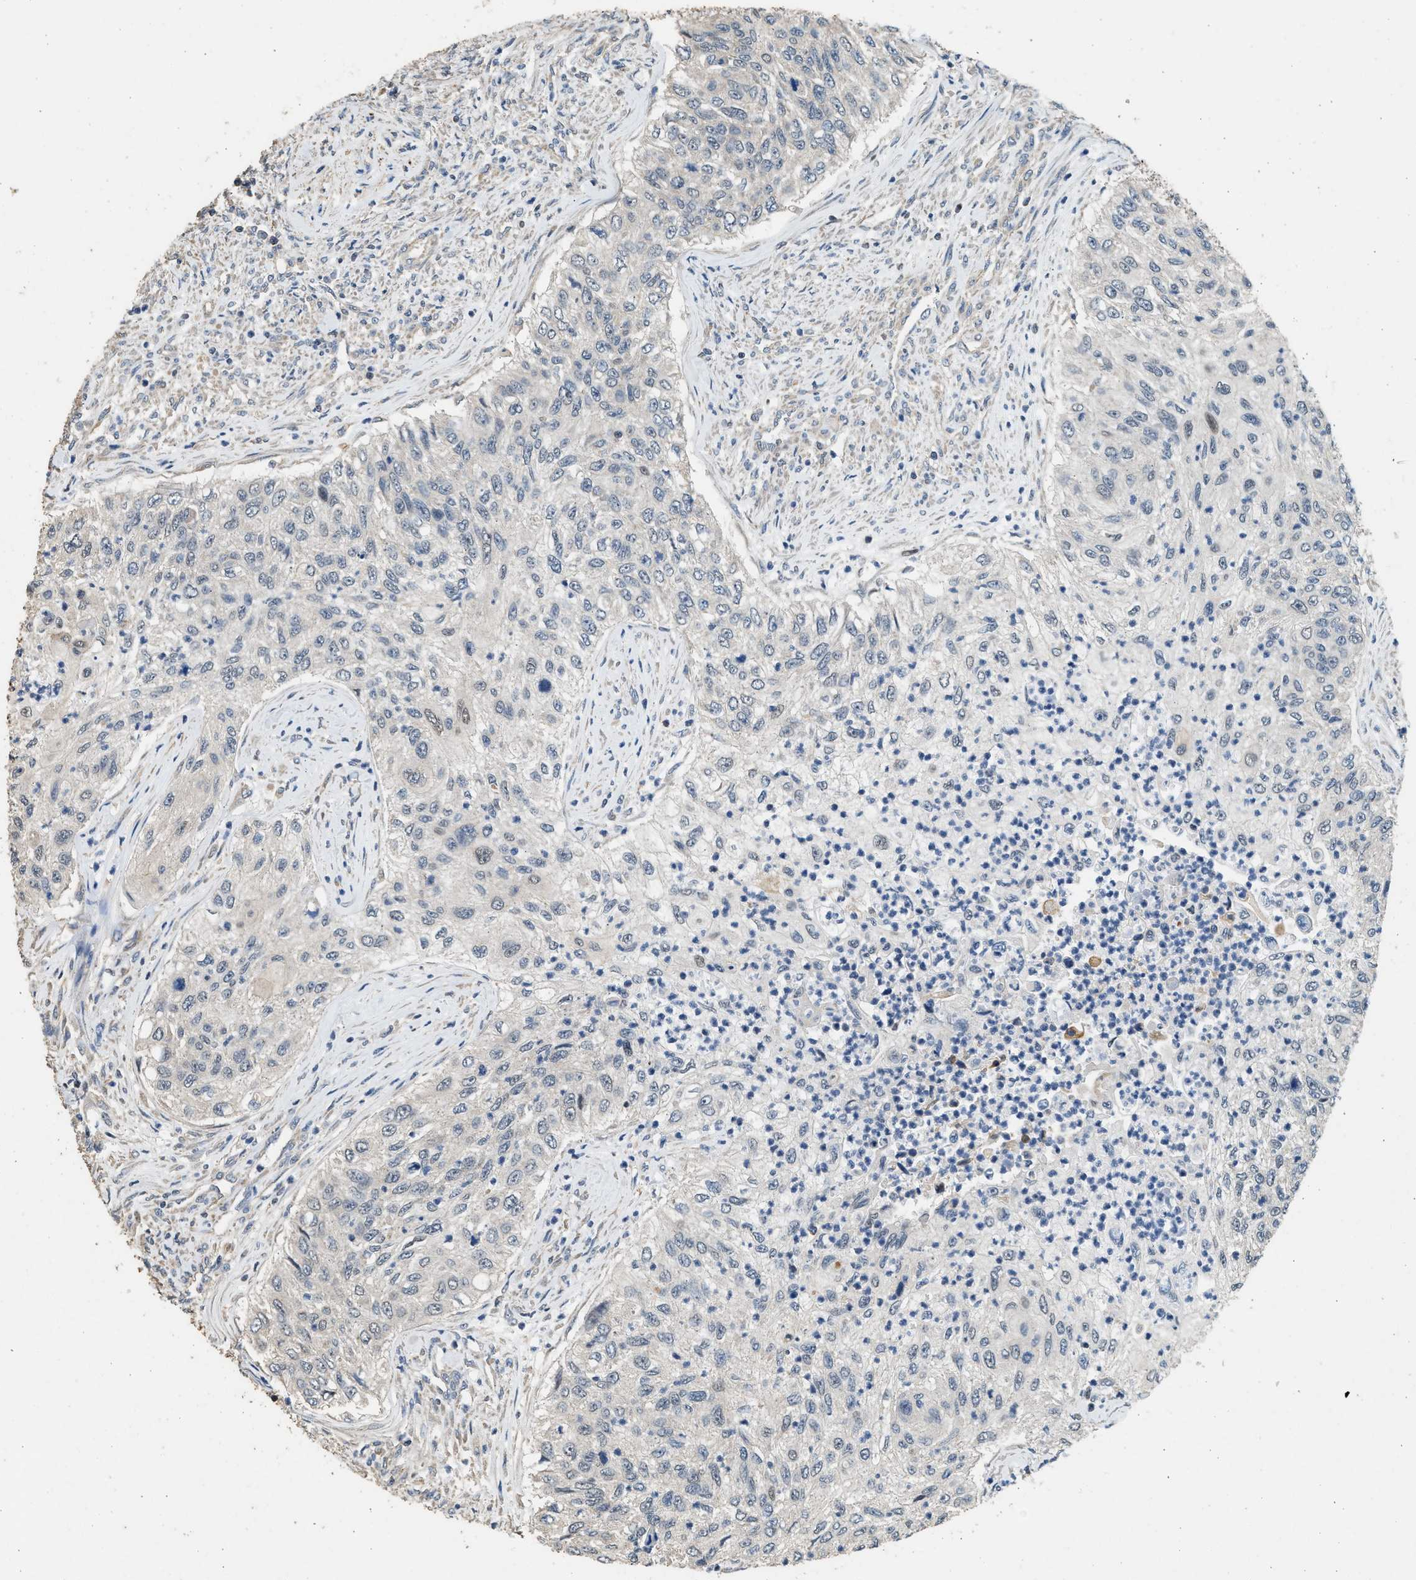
{"staining": {"intensity": "negative", "quantity": "none", "location": "none"}, "tissue": "urothelial cancer", "cell_type": "Tumor cells", "image_type": "cancer", "snomed": [{"axis": "morphology", "description": "Urothelial carcinoma, High grade"}, {"axis": "topography", "description": "Urinary bladder"}], "caption": "Tumor cells are negative for brown protein staining in urothelial carcinoma (high-grade). (DAB (3,3'-diaminobenzidine) IHC, high magnification).", "gene": "PCLO", "patient": {"sex": "female", "age": 60}}